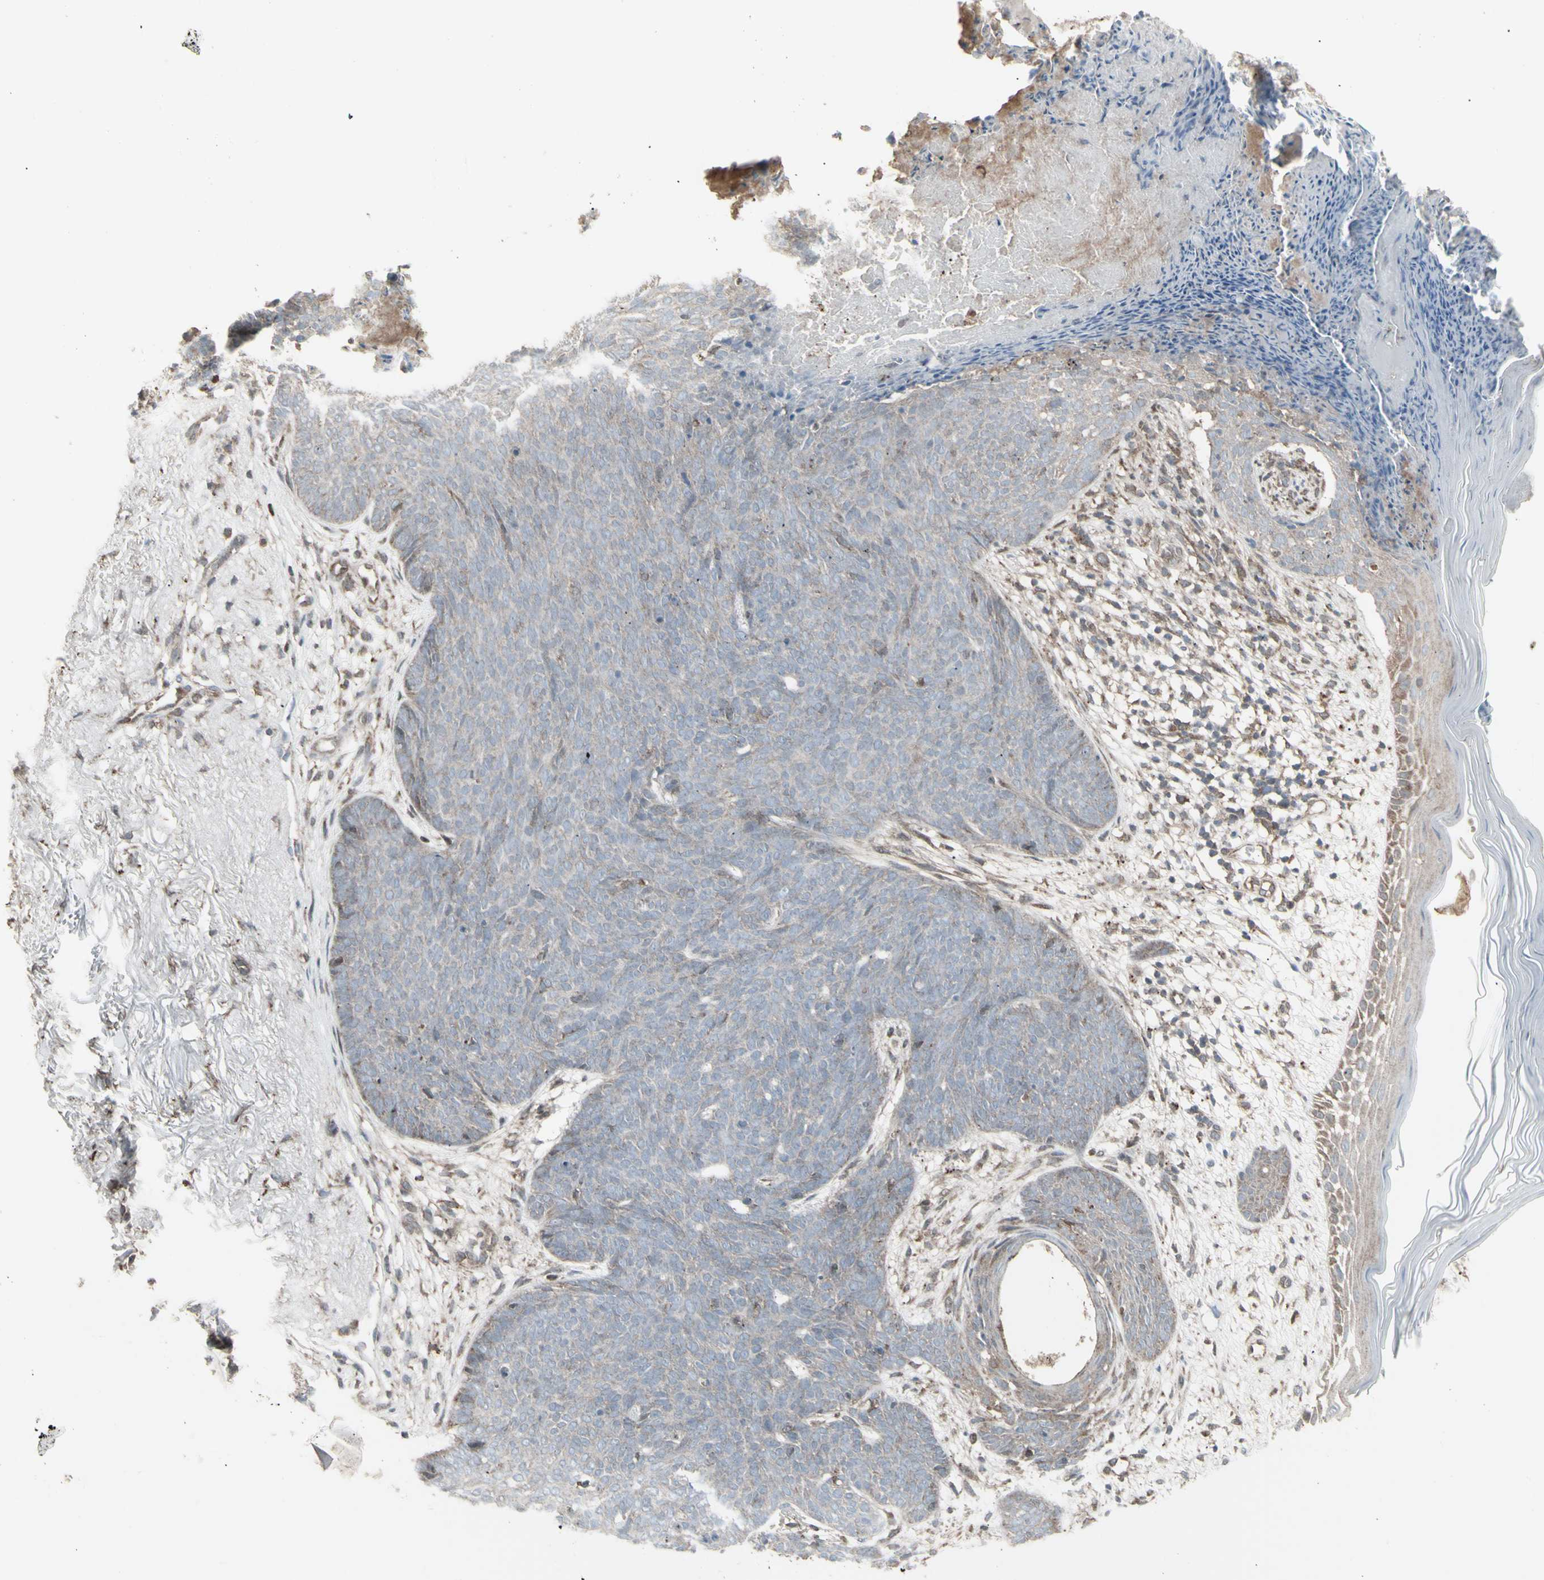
{"staining": {"intensity": "weak", "quantity": "25%-75%", "location": "cytoplasmic/membranous"}, "tissue": "skin cancer", "cell_type": "Tumor cells", "image_type": "cancer", "snomed": [{"axis": "morphology", "description": "Normal tissue, NOS"}, {"axis": "morphology", "description": "Basal cell carcinoma"}, {"axis": "topography", "description": "Skin"}], "caption": "Skin basal cell carcinoma tissue exhibits weak cytoplasmic/membranous expression in about 25%-75% of tumor cells Nuclei are stained in blue.", "gene": "RNASEL", "patient": {"sex": "female", "age": 70}}